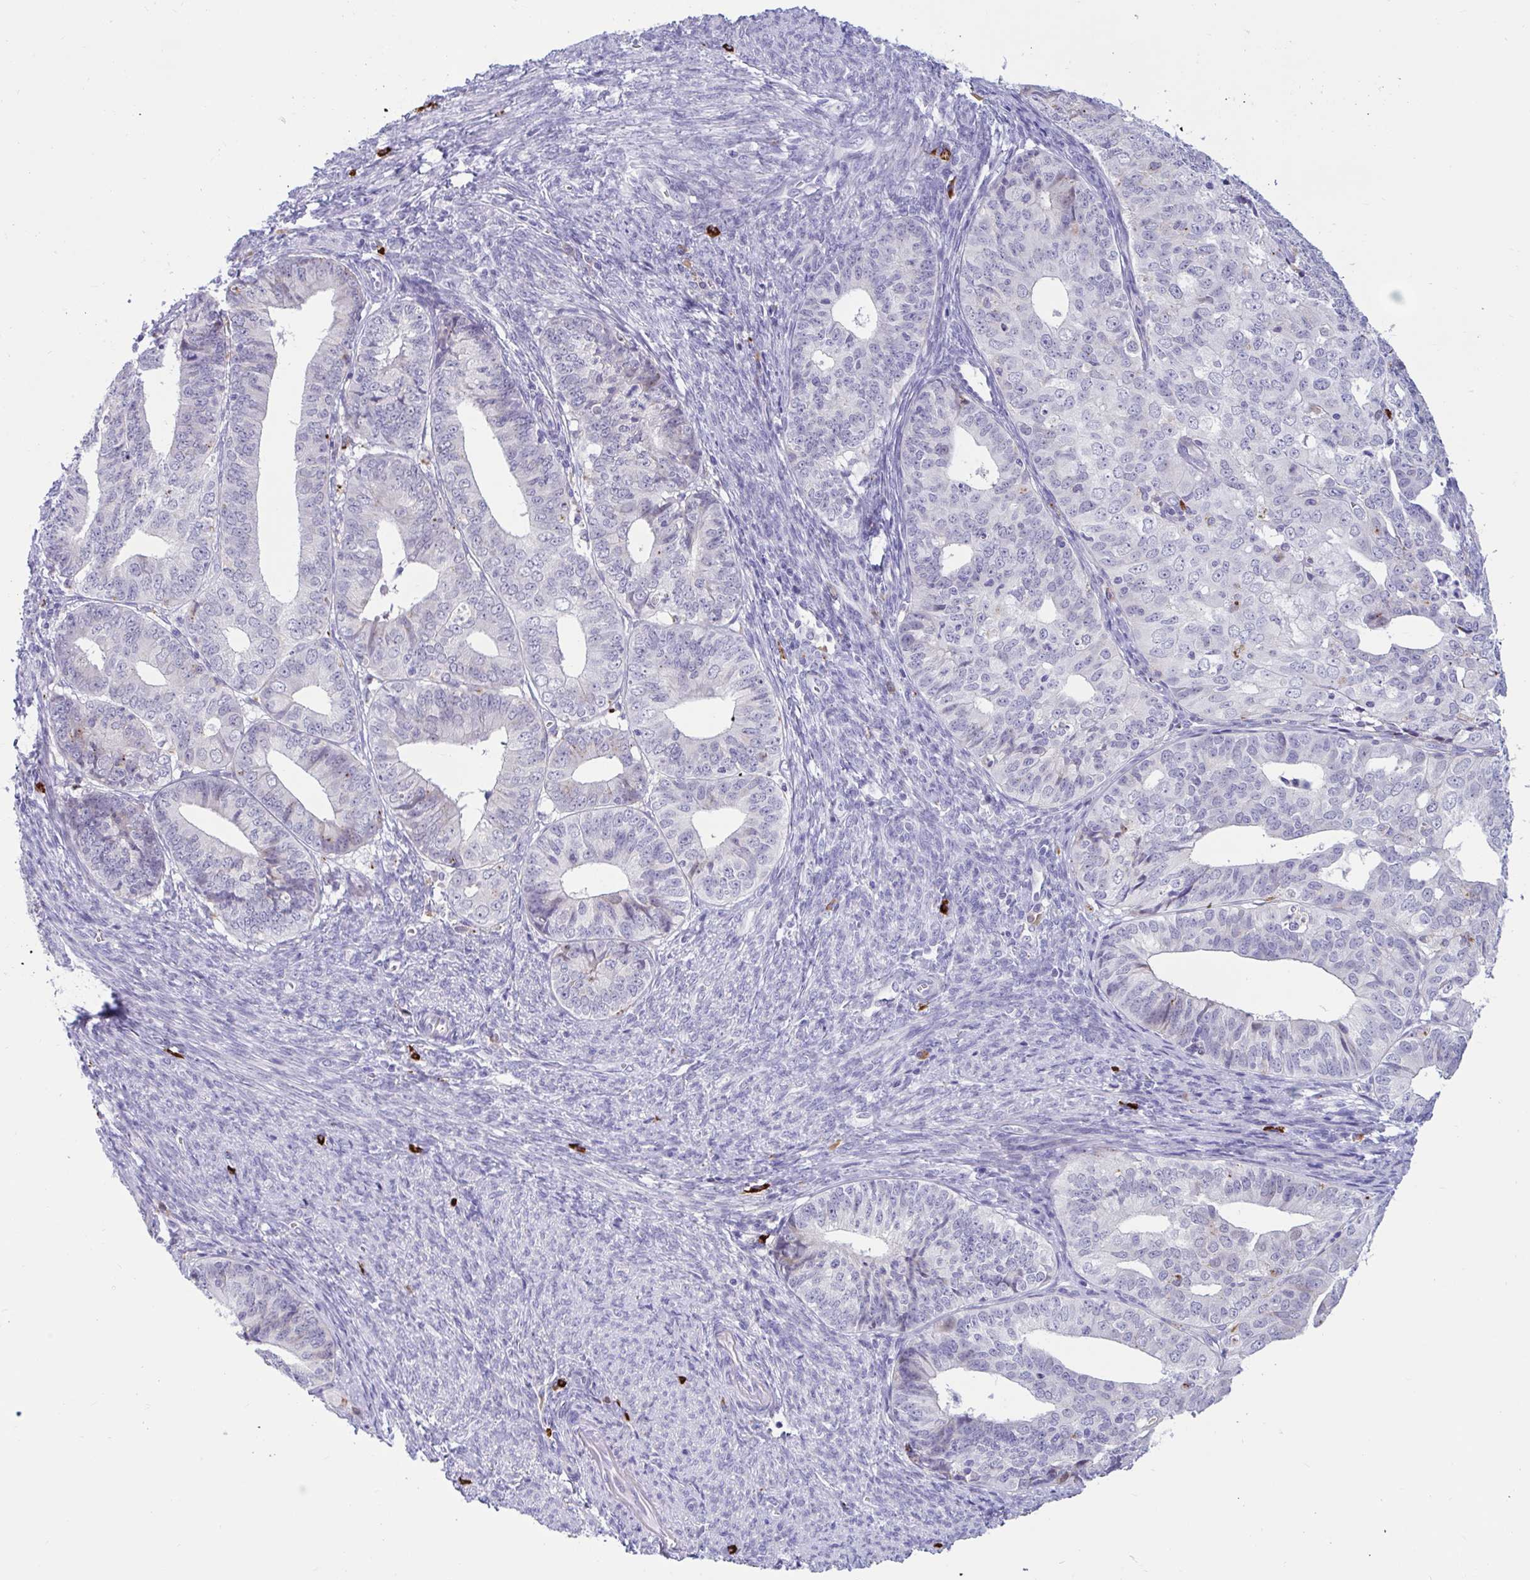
{"staining": {"intensity": "negative", "quantity": "none", "location": "none"}, "tissue": "endometrial cancer", "cell_type": "Tumor cells", "image_type": "cancer", "snomed": [{"axis": "morphology", "description": "Adenocarcinoma, NOS"}, {"axis": "topography", "description": "Endometrium"}], "caption": "This photomicrograph is of endometrial cancer stained with immunohistochemistry (IHC) to label a protein in brown with the nuclei are counter-stained blue. There is no expression in tumor cells.", "gene": "FAM219B", "patient": {"sex": "female", "age": 56}}